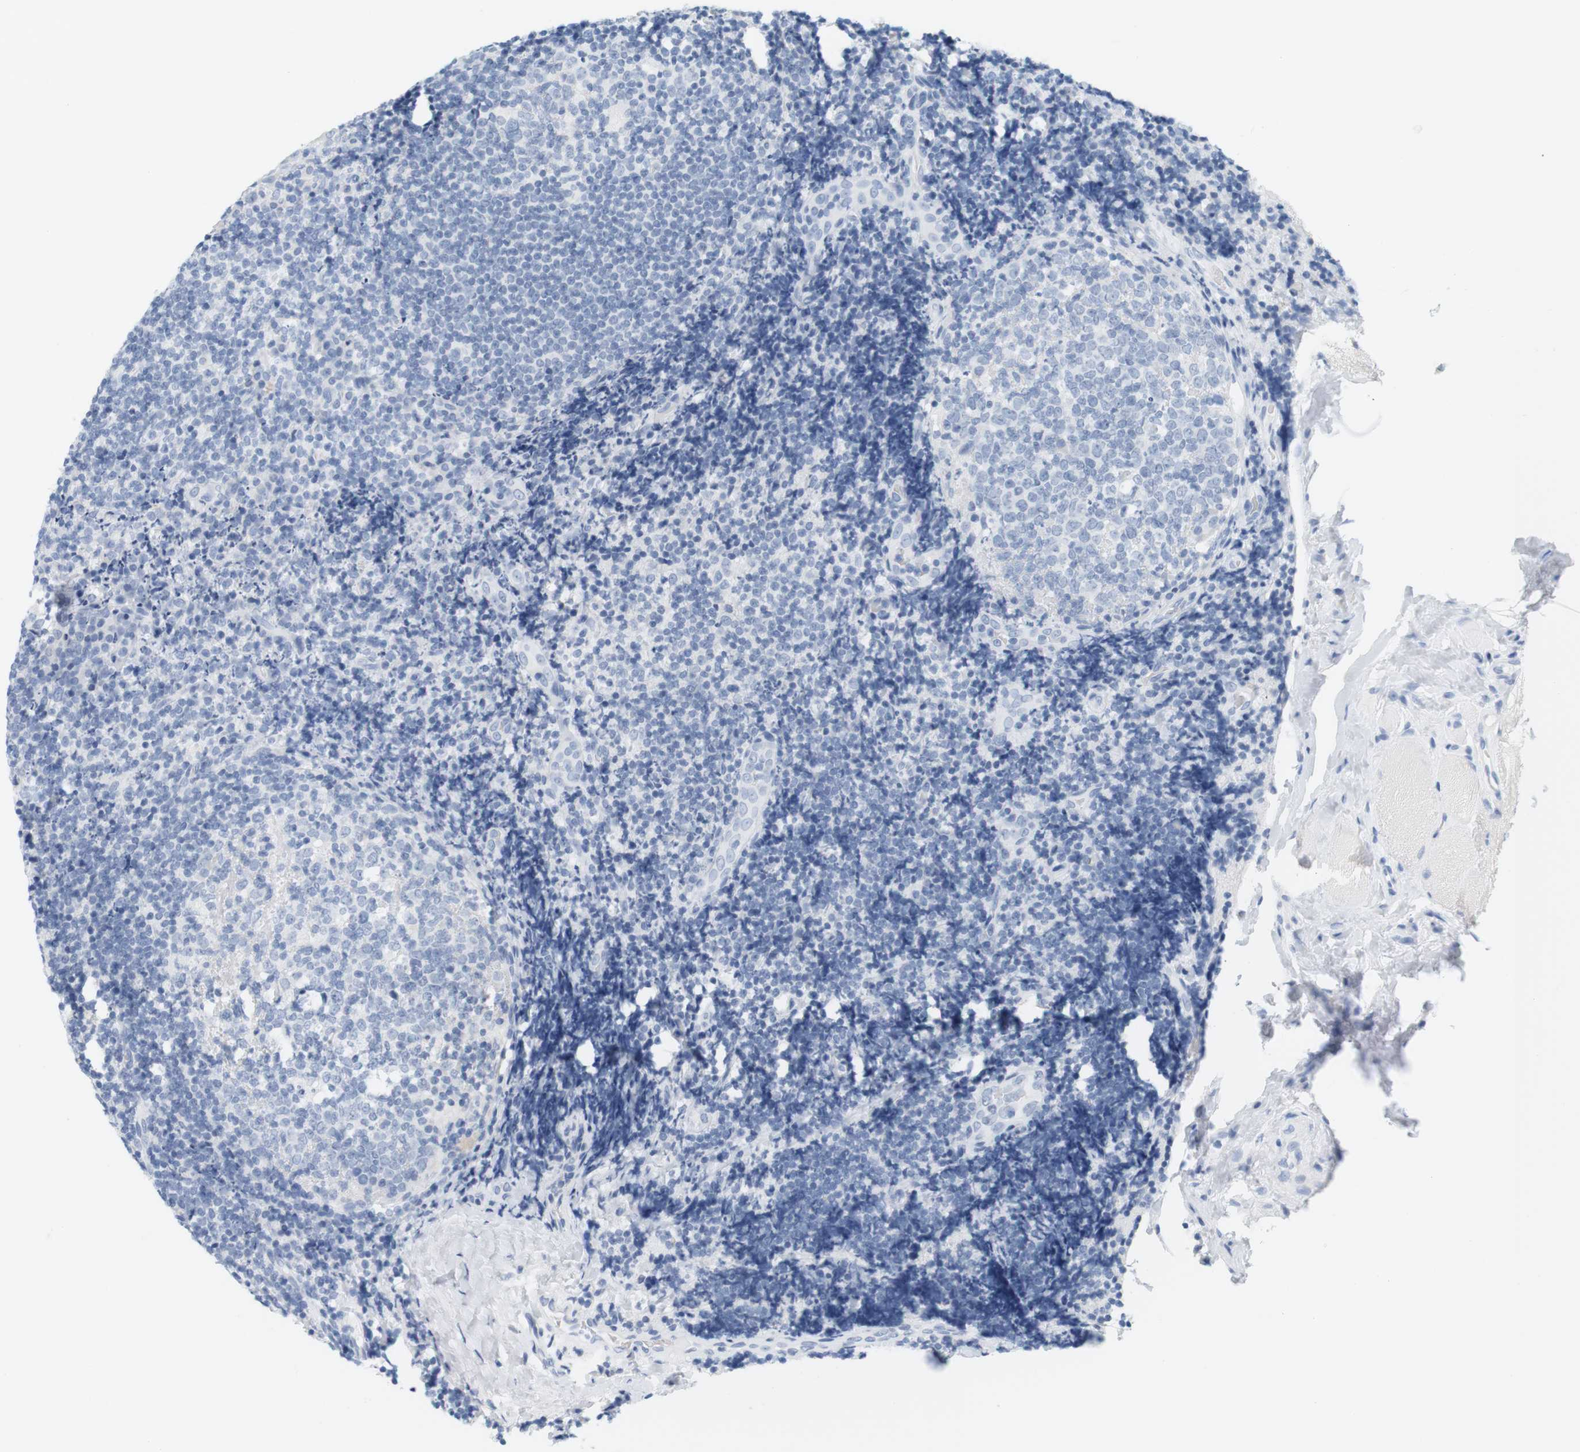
{"staining": {"intensity": "negative", "quantity": "none", "location": "none"}, "tissue": "tonsil", "cell_type": "Germinal center cells", "image_type": "normal", "snomed": [{"axis": "morphology", "description": "Normal tissue, NOS"}, {"axis": "topography", "description": "Tonsil"}], "caption": "Immunohistochemistry (IHC) histopathology image of benign tonsil: tonsil stained with DAB (3,3'-diaminobenzidine) exhibits no significant protein positivity in germinal center cells.", "gene": "OPRM1", "patient": {"sex": "male", "age": 31}}